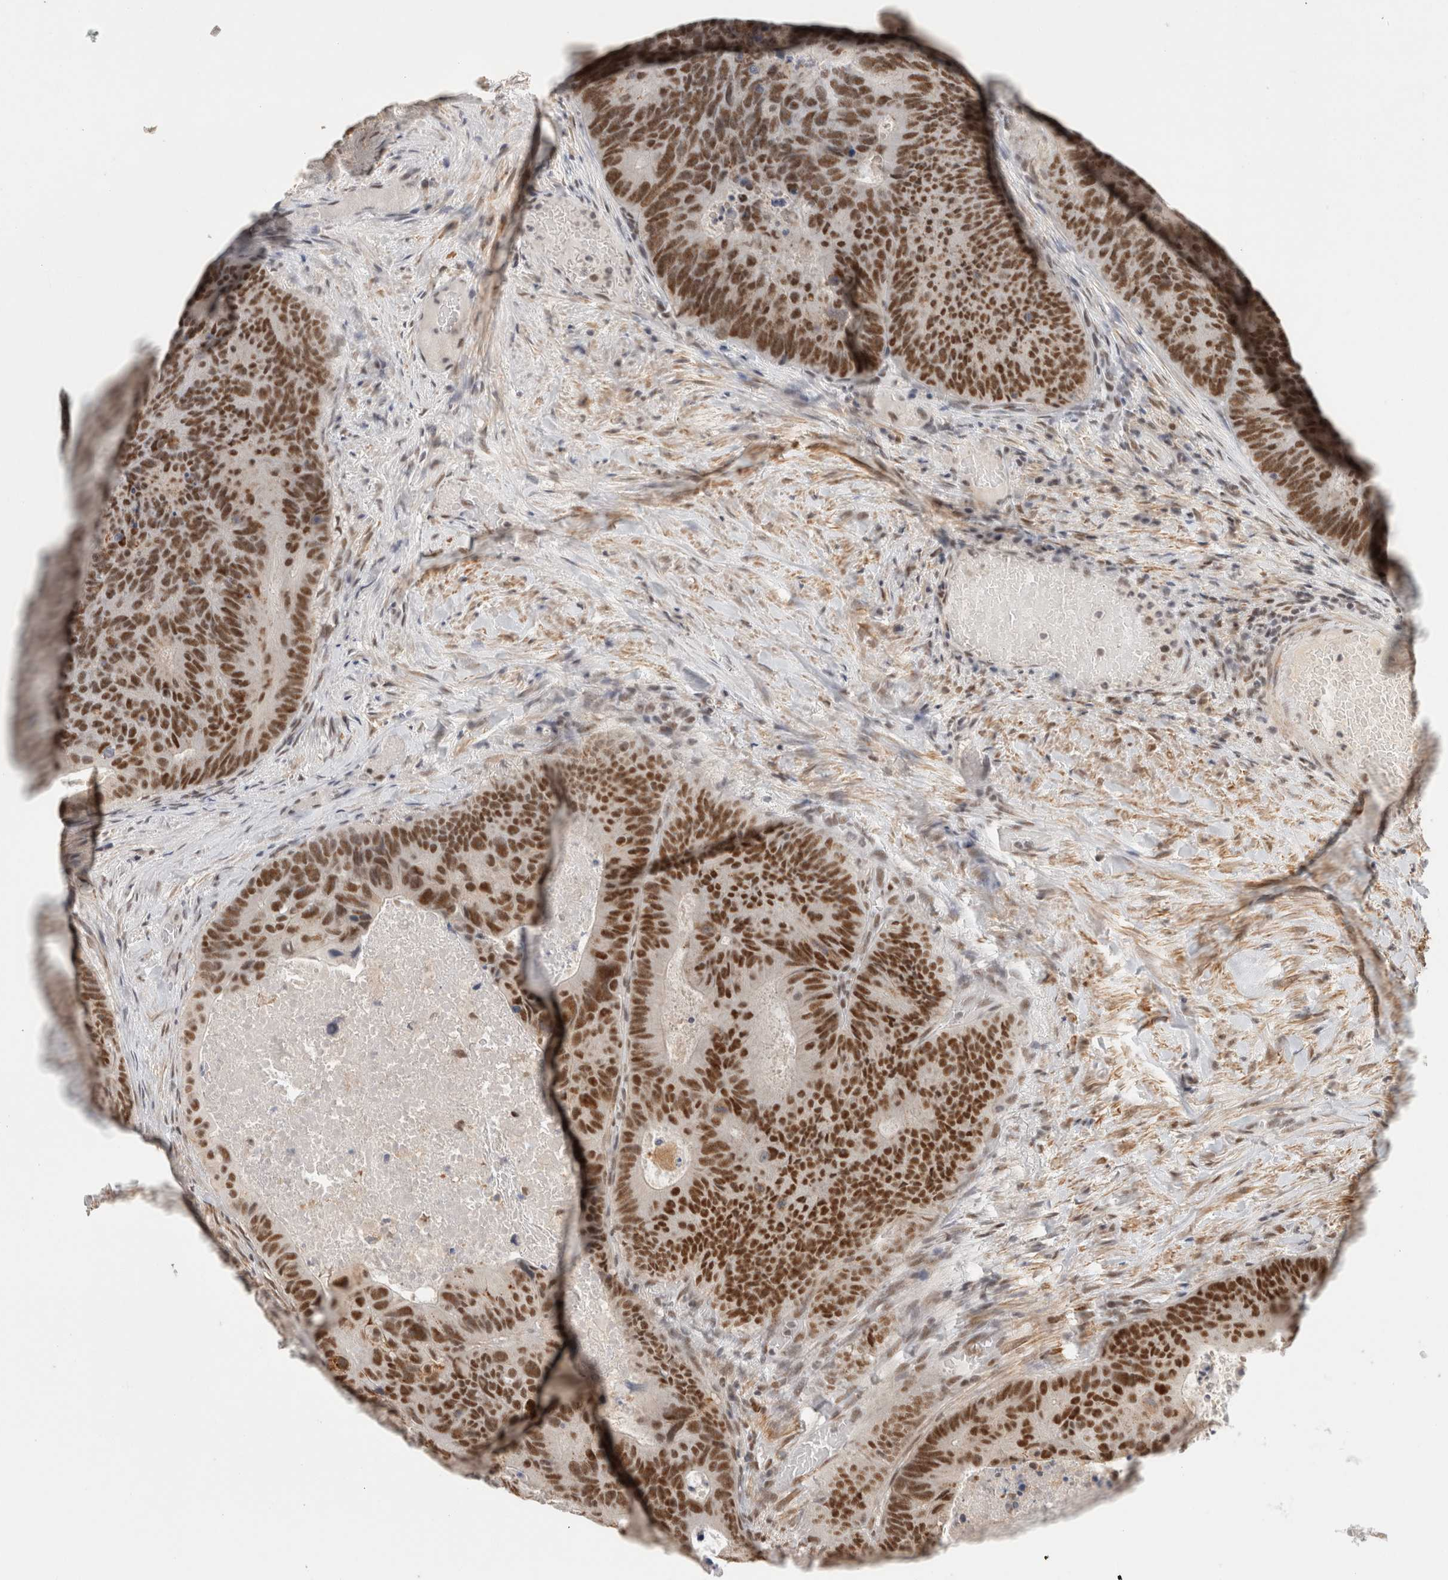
{"staining": {"intensity": "strong", "quantity": ">75%", "location": "nuclear"}, "tissue": "colorectal cancer", "cell_type": "Tumor cells", "image_type": "cancer", "snomed": [{"axis": "morphology", "description": "Adenocarcinoma, NOS"}, {"axis": "topography", "description": "Colon"}], "caption": "Approximately >75% of tumor cells in colorectal adenocarcinoma reveal strong nuclear protein positivity as visualized by brown immunohistochemical staining.", "gene": "ZNF830", "patient": {"sex": "male", "age": 87}}